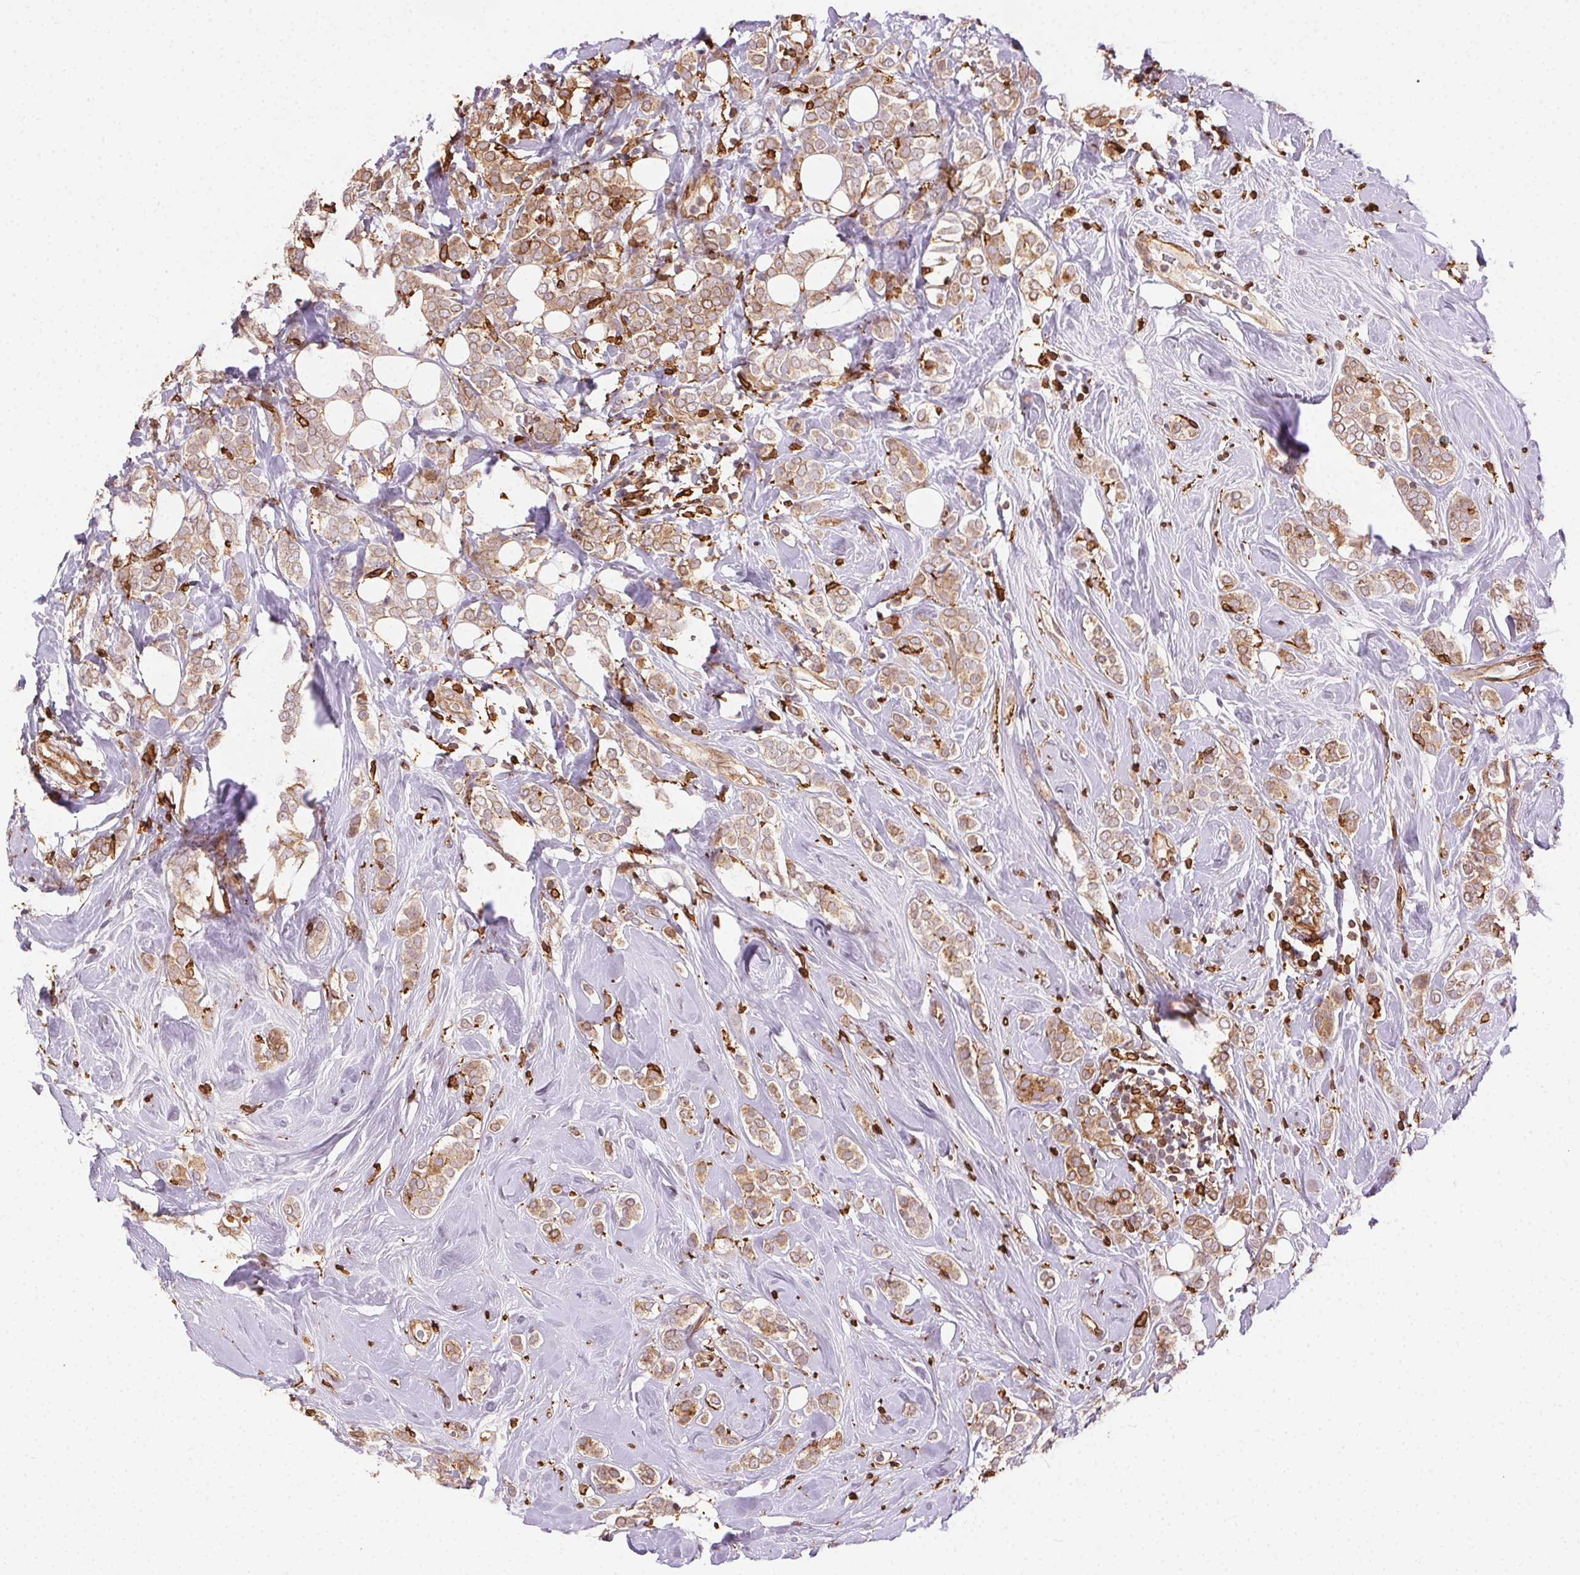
{"staining": {"intensity": "weak", "quantity": ">75%", "location": "cytoplasmic/membranous"}, "tissue": "breast cancer", "cell_type": "Tumor cells", "image_type": "cancer", "snomed": [{"axis": "morphology", "description": "Lobular carcinoma"}, {"axis": "topography", "description": "Breast"}], "caption": "Breast cancer was stained to show a protein in brown. There is low levels of weak cytoplasmic/membranous positivity in approximately >75% of tumor cells.", "gene": "RNASET2", "patient": {"sex": "female", "age": 49}}